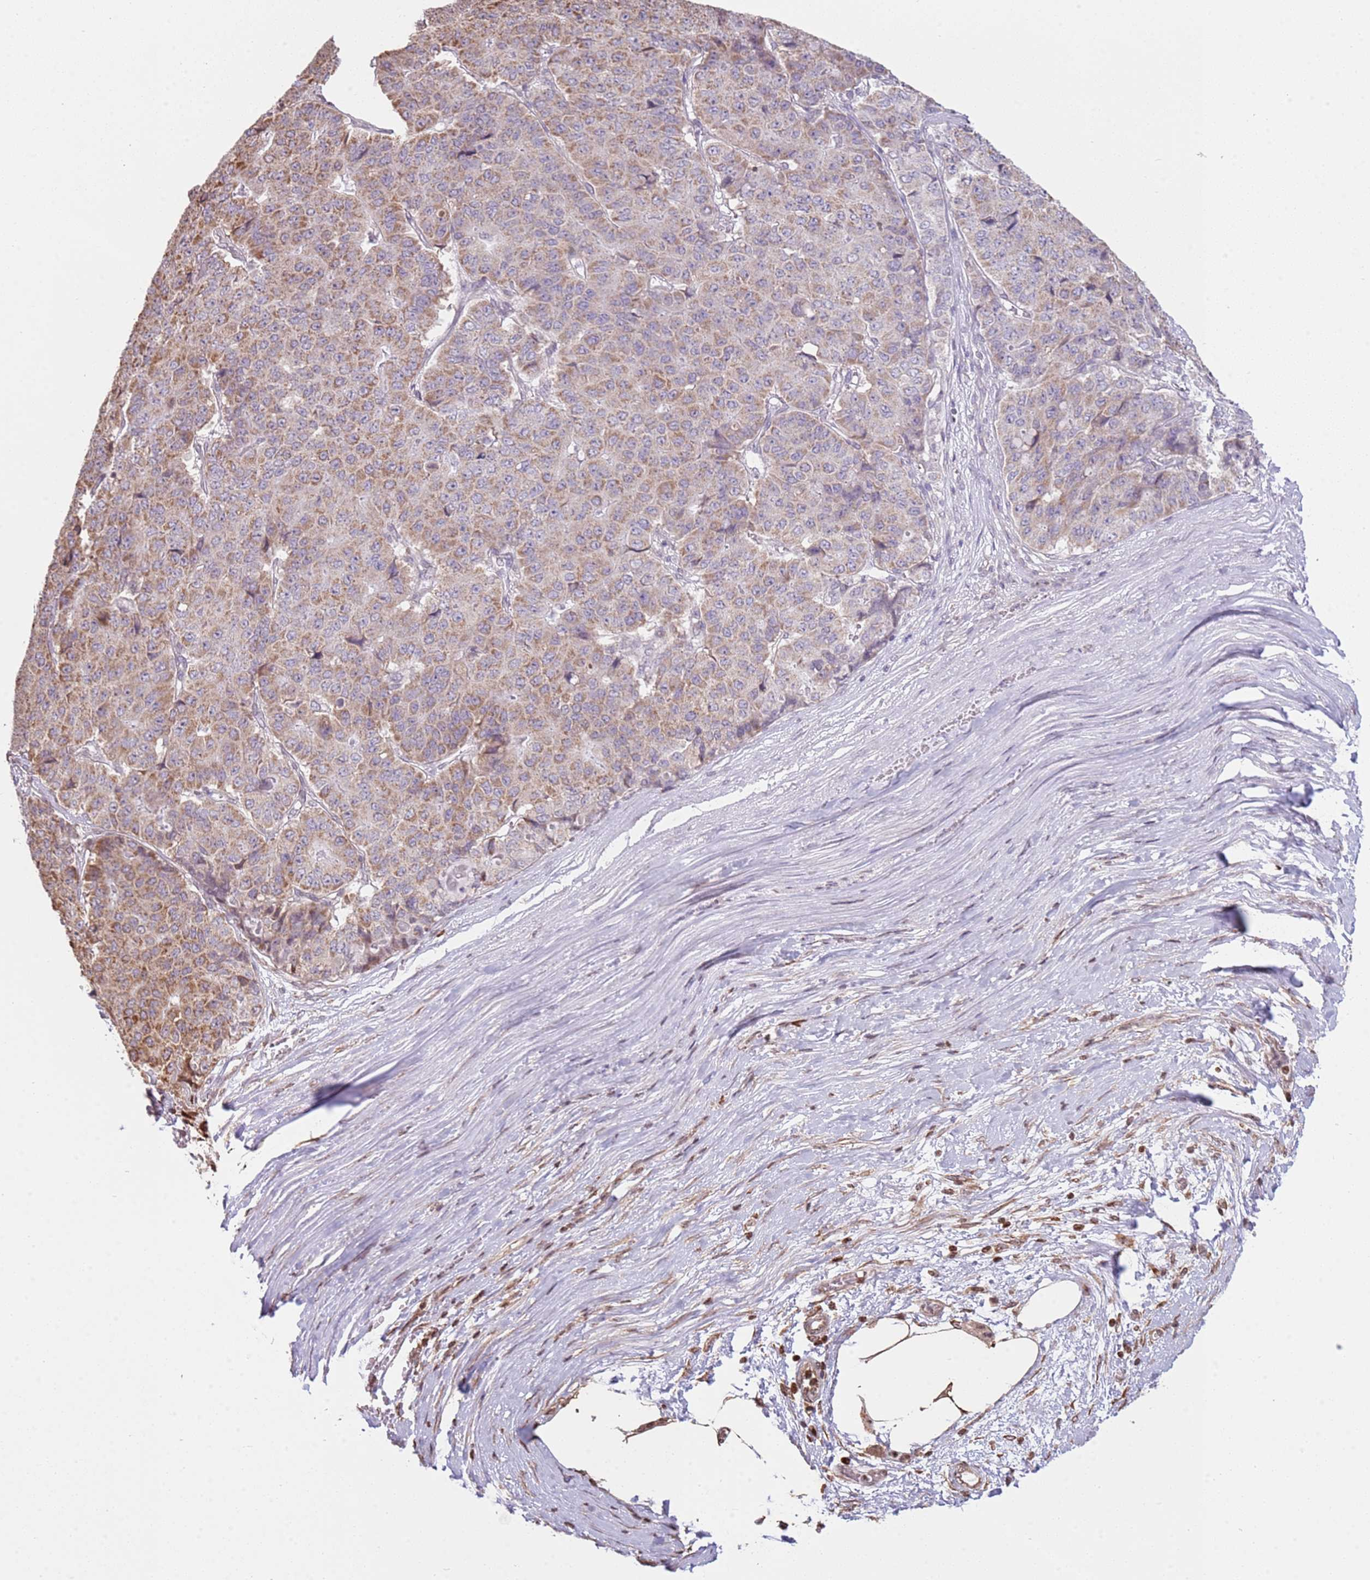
{"staining": {"intensity": "moderate", "quantity": ">75%", "location": "cytoplasmic/membranous"}, "tissue": "pancreatic cancer", "cell_type": "Tumor cells", "image_type": "cancer", "snomed": [{"axis": "morphology", "description": "Adenocarcinoma, NOS"}, {"axis": "topography", "description": "Pancreas"}], "caption": "Pancreatic cancer stained with a protein marker demonstrates moderate staining in tumor cells.", "gene": "SCAF1", "patient": {"sex": "male", "age": 50}}